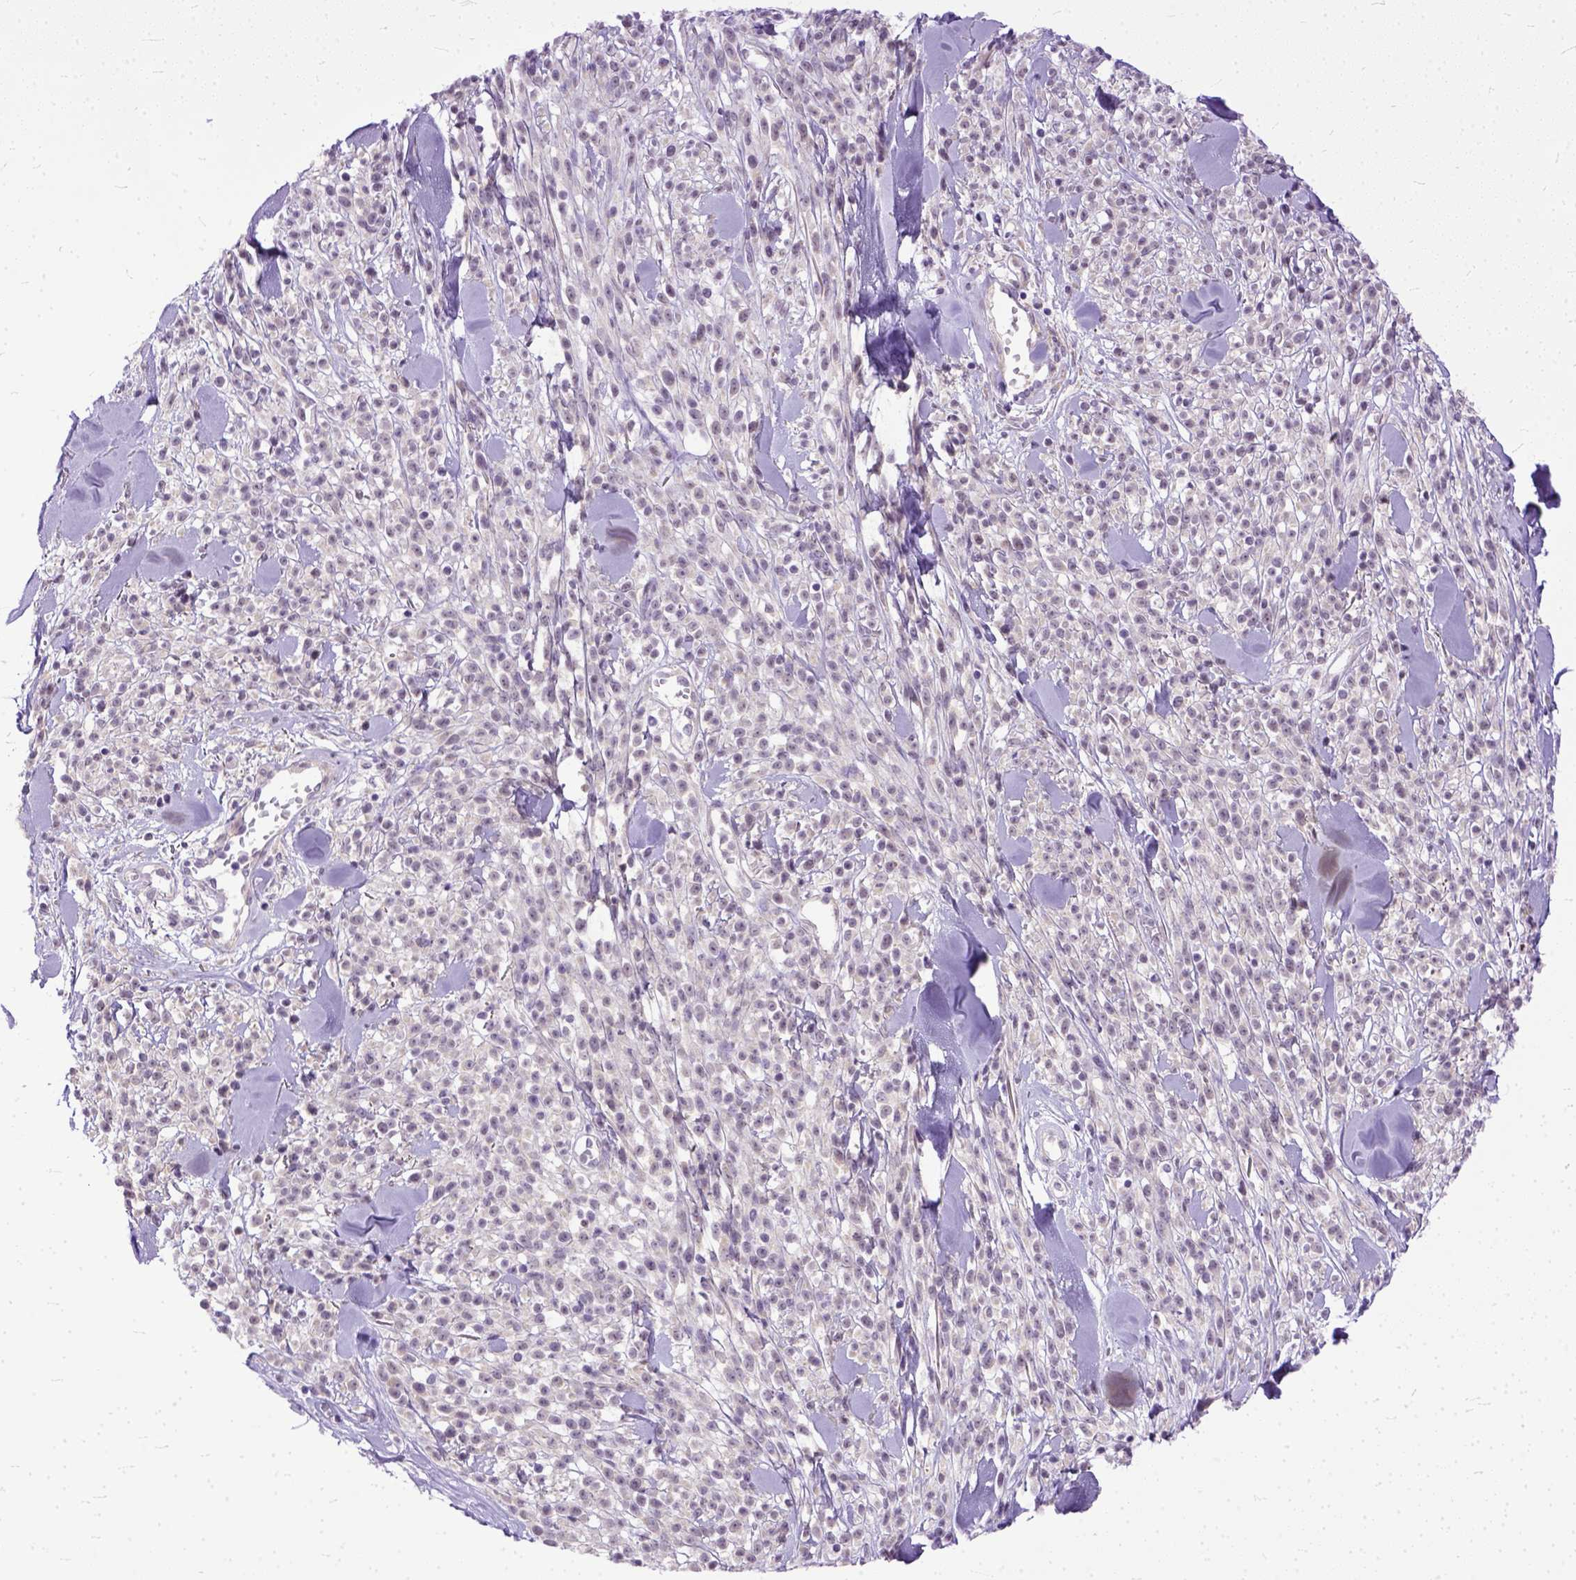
{"staining": {"intensity": "negative", "quantity": "none", "location": "none"}, "tissue": "melanoma", "cell_type": "Tumor cells", "image_type": "cancer", "snomed": [{"axis": "morphology", "description": "Malignant melanoma, NOS"}, {"axis": "topography", "description": "Skin"}, {"axis": "topography", "description": "Skin of trunk"}], "caption": "This is an immunohistochemistry (IHC) micrograph of human malignant melanoma. There is no positivity in tumor cells.", "gene": "TCEAL7", "patient": {"sex": "male", "age": 74}}